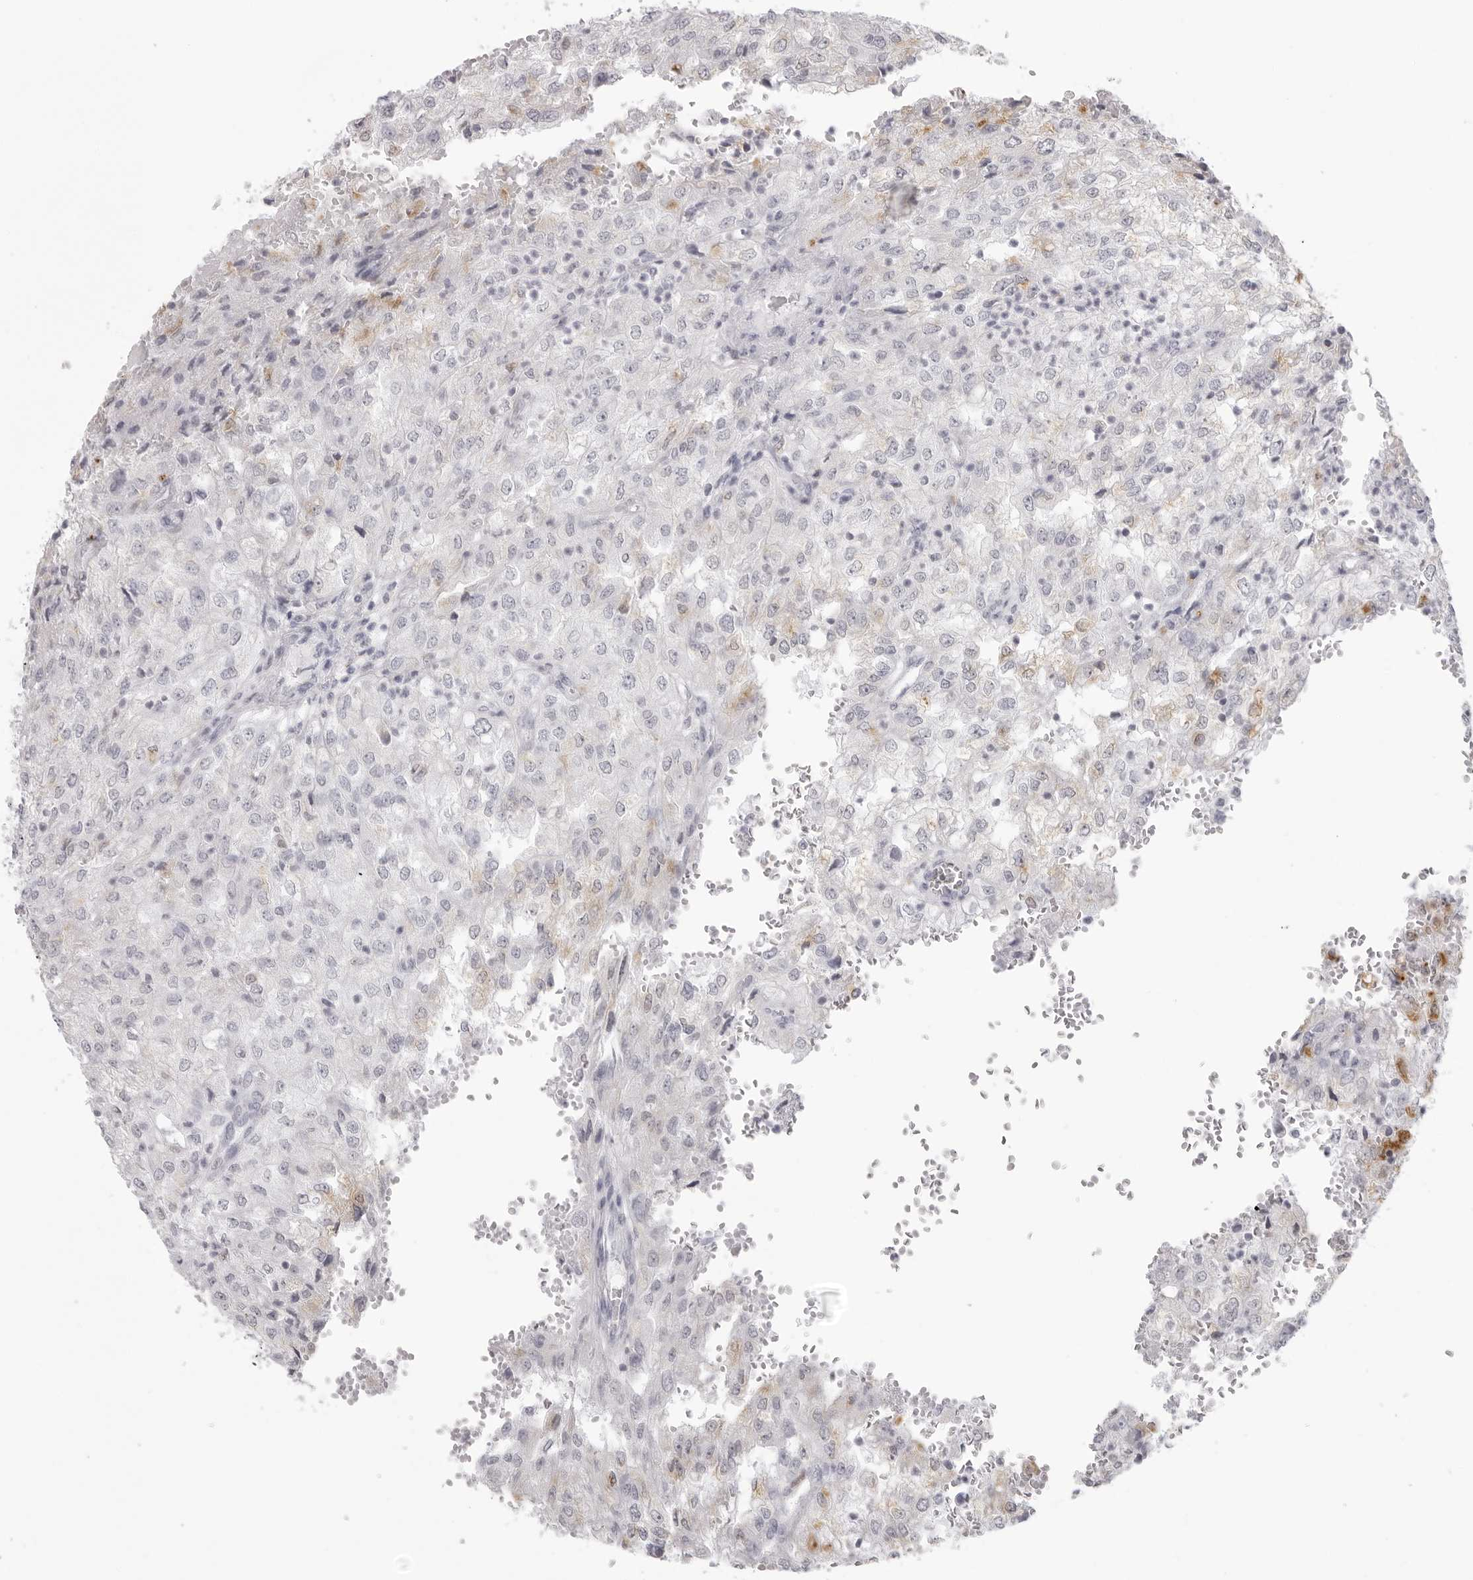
{"staining": {"intensity": "negative", "quantity": "none", "location": "none"}, "tissue": "renal cancer", "cell_type": "Tumor cells", "image_type": "cancer", "snomed": [{"axis": "morphology", "description": "Adenocarcinoma, NOS"}, {"axis": "topography", "description": "Kidney"}], "caption": "The histopathology image reveals no significant positivity in tumor cells of renal cancer (adenocarcinoma). Nuclei are stained in blue.", "gene": "IL25", "patient": {"sex": "female", "age": 54}}